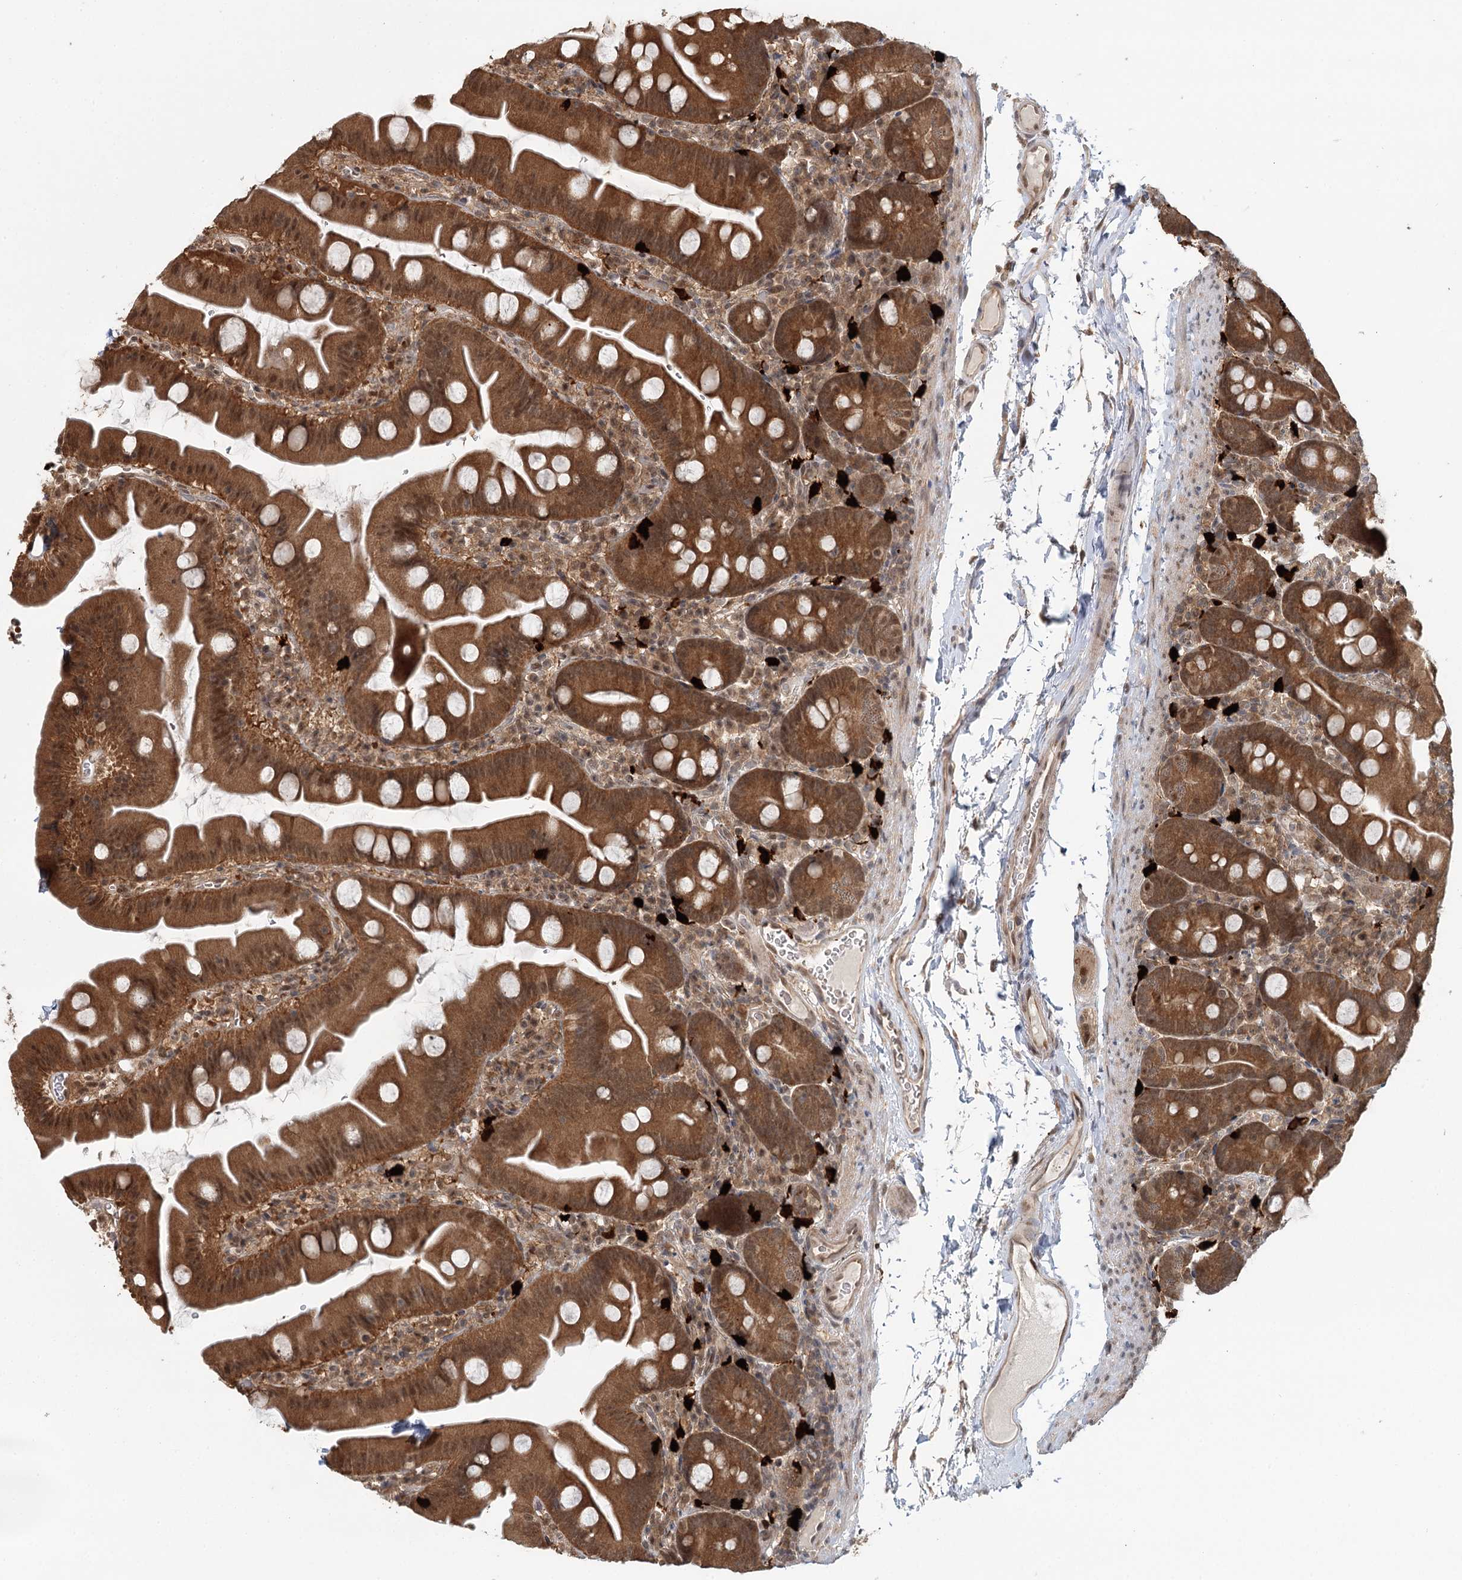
{"staining": {"intensity": "moderate", "quantity": ">75%", "location": "cytoplasmic/membranous,nuclear"}, "tissue": "small intestine", "cell_type": "Glandular cells", "image_type": "normal", "snomed": [{"axis": "morphology", "description": "Normal tissue, NOS"}, {"axis": "topography", "description": "Small intestine"}], "caption": "The histopathology image exhibits a brown stain indicating the presence of a protein in the cytoplasmic/membranous,nuclear of glandular cells in small intestine.", "gene": "N6AMT1", "patient": {"sex": "female", "age": 68}}